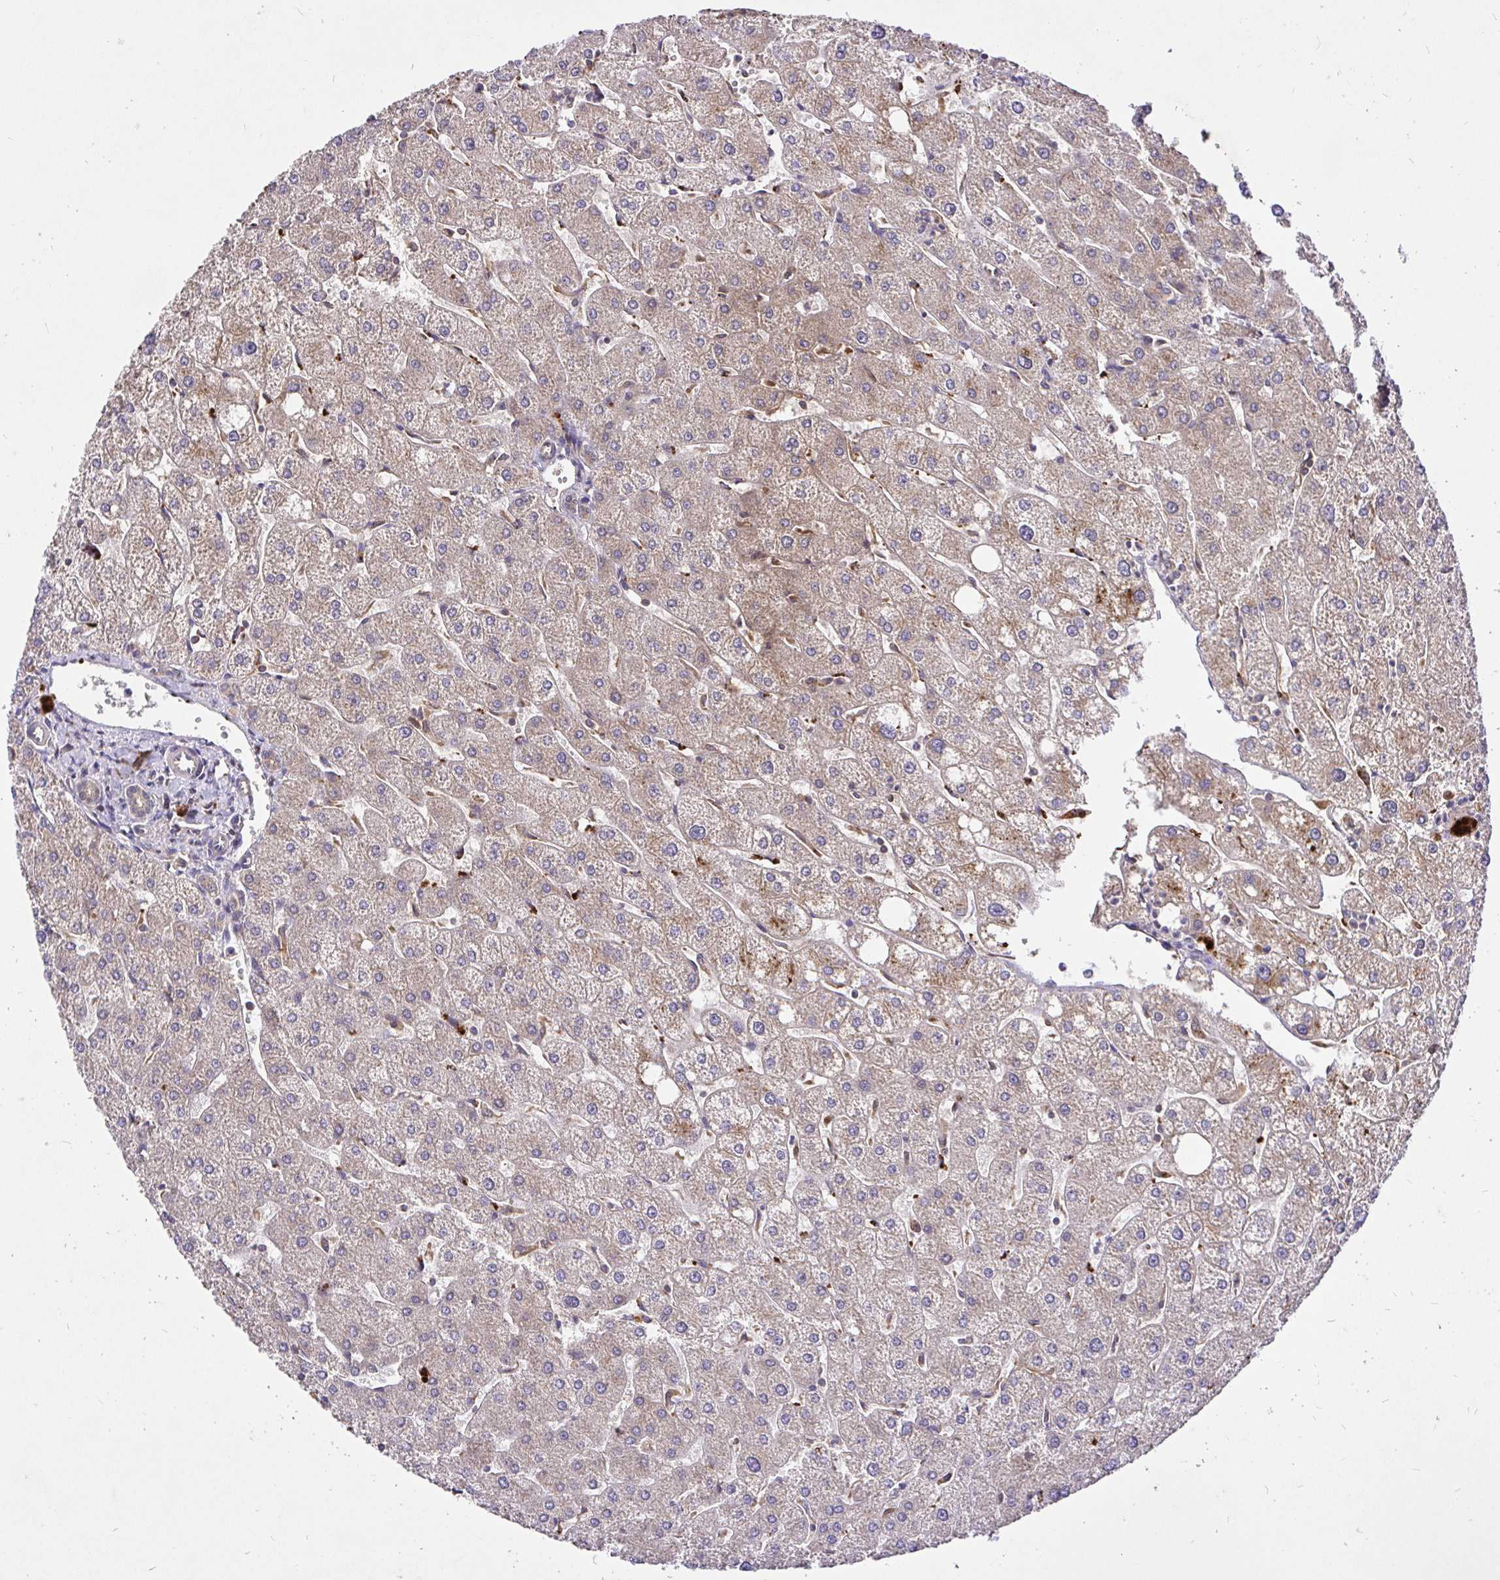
{"staining": {"intensity": "weak", "quantity": "25%-75%", "location": "cytoplasmic/membranous"}, "tissue": "liver", "cell_type": "Cholangiocytes", "image_type": "normal", "snomed": [{"axis": "morphology", "description": "Normal tissue, NOS"}, {"axis": "topography", "description": "Liver"}], "caption": "Immunohistochemical staining of unremarkable human liver displays low levels of weak cytoplasmic/membranous expression in about 25%-75% of cholangiocytes.", "gene": "UBE2M", "patient": {"sex": "male", "age": 67}}